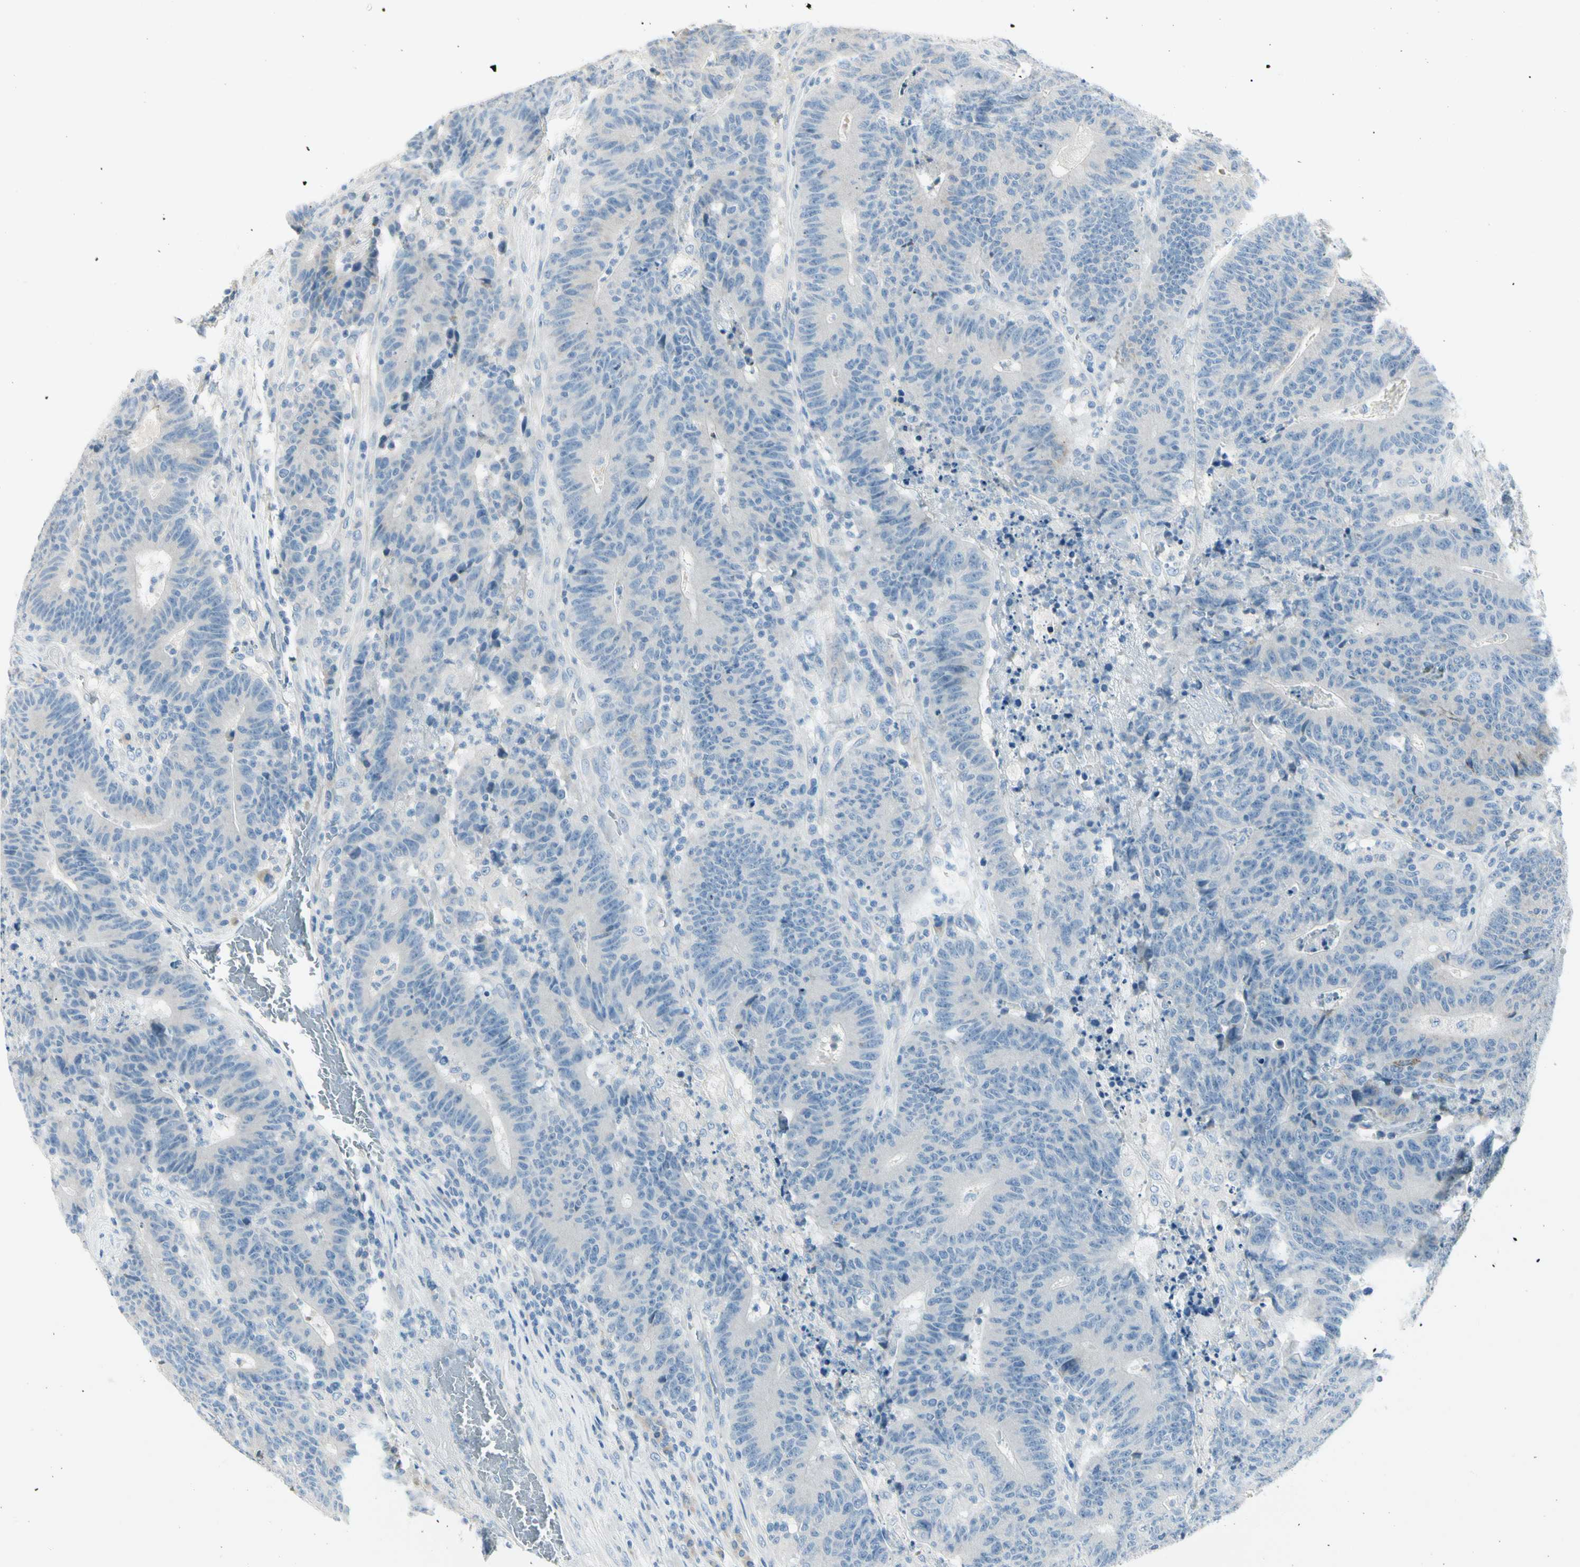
{"staining": {"intensity": "negative", "quantity": "none", "location": "none"}, "tissue": "colorectal cancer", "cell_type": "Tumor cells", "image_type": "cancer", "snomed": [{"axis": "morphology", "description": "Normal tissue, NOS"}, {"axis": "morphology", "description": "Adenocarcinoma, NOS"}, {"axis": "topography", "description": "Colon"}], "caption": "The IHC image has no significant positivity in tumor cells of adenocarcinoma (colorectal) tissue.", "gene": "SLC6A15", "patient": {"sex": "female", "age": 75}}